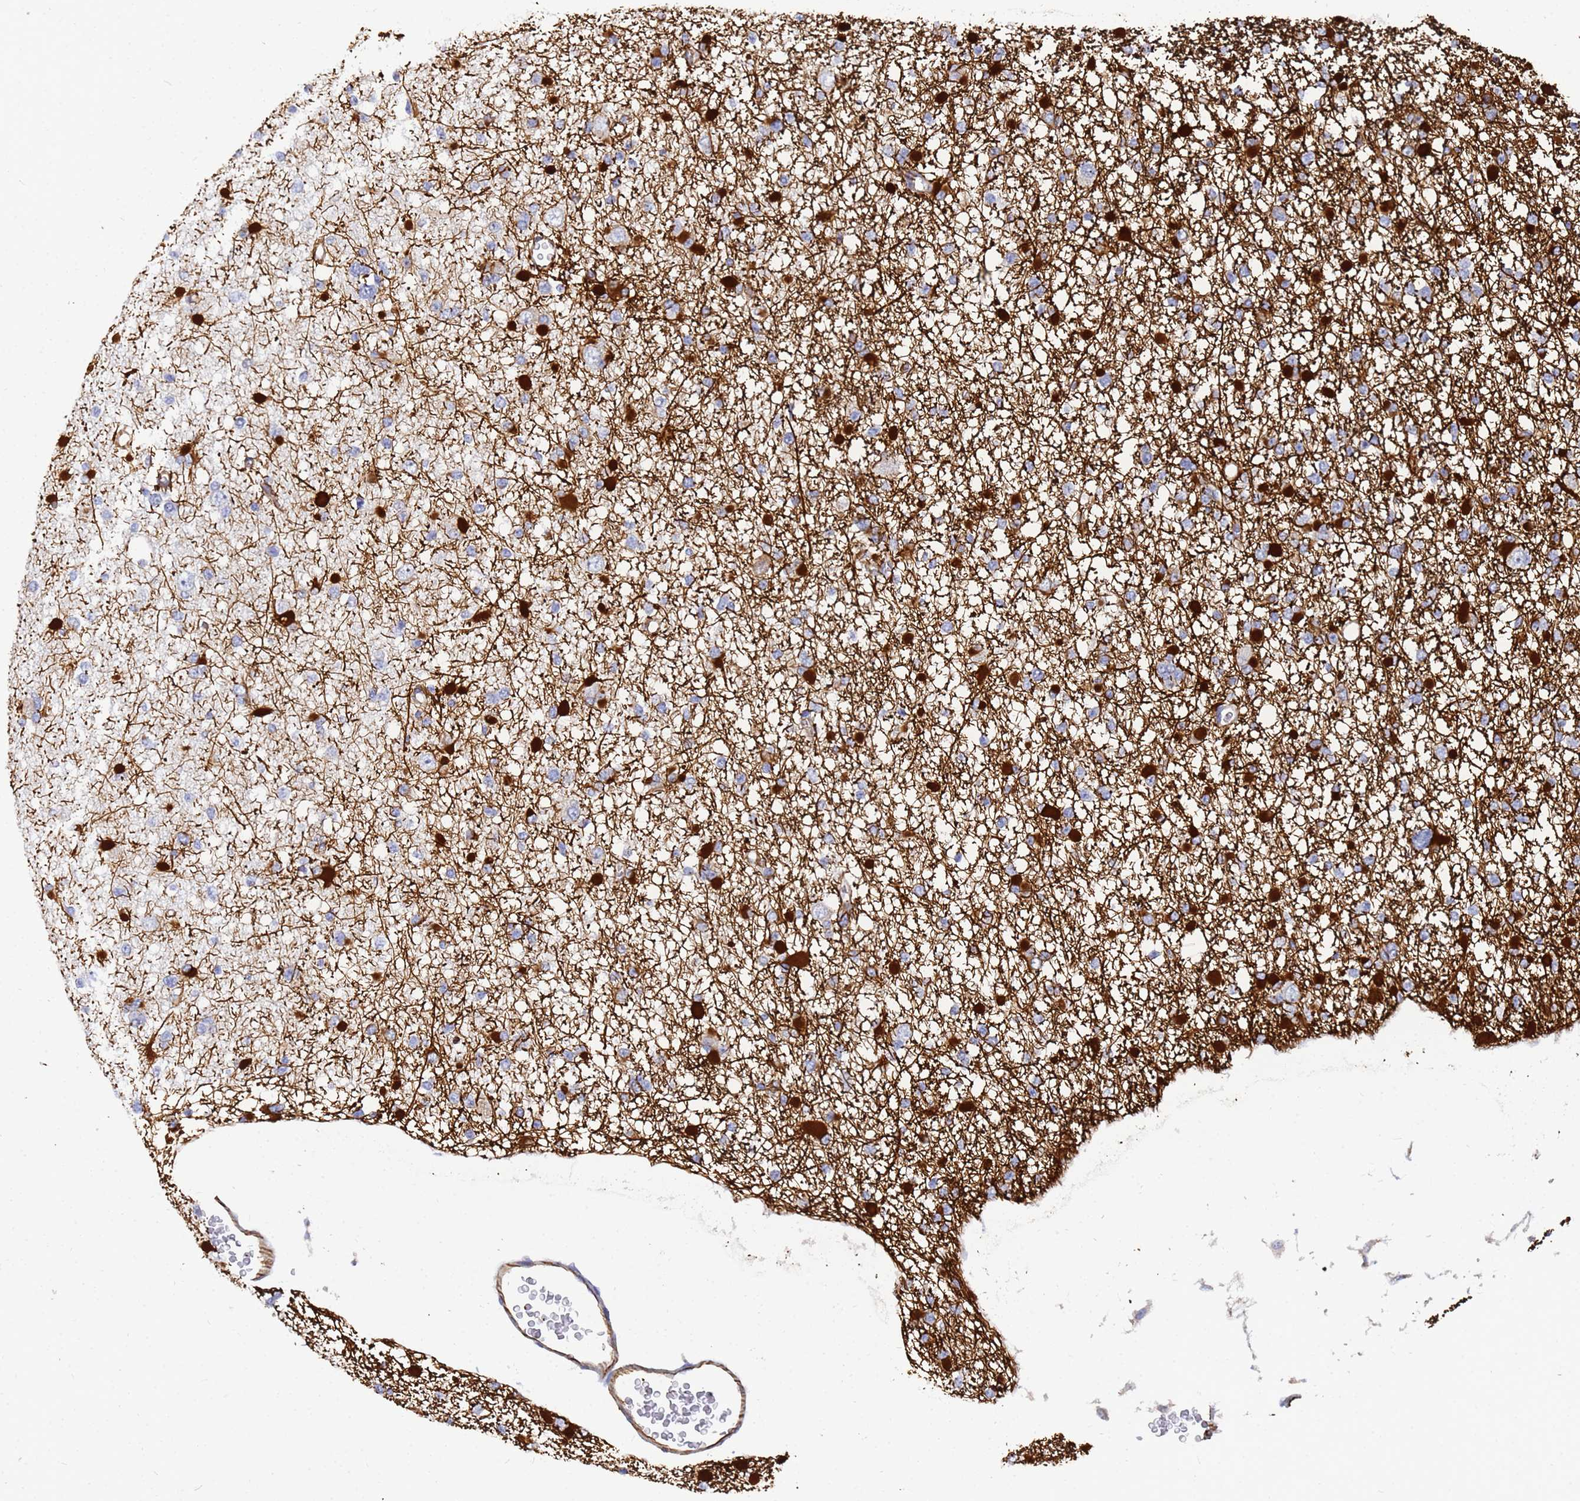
{"staining": {"intensity": "strong", "quantity": "<25%", "location": "cytoplasmic/membranous"}, "tissue": "glioma", "cell_type": "Tumor cells", "image_type": "cancer", "snomed": [{"axis": "morphology", "description": "Glioma, malignant, Low grade"}, {"axis": "topography", "description": "Brain"}], "caption": "Immunohistochemistry histopathology image of neoplastic tissue: glioma stained using IHC displays medium levels of strong protein expression localized specifically in the cytoplasmic/membranous of tumor cells, appearing as a cytoplasmic/membranous brown color.", "gene": "SYT13", "patient": {"sex": "female", "age": 22}}